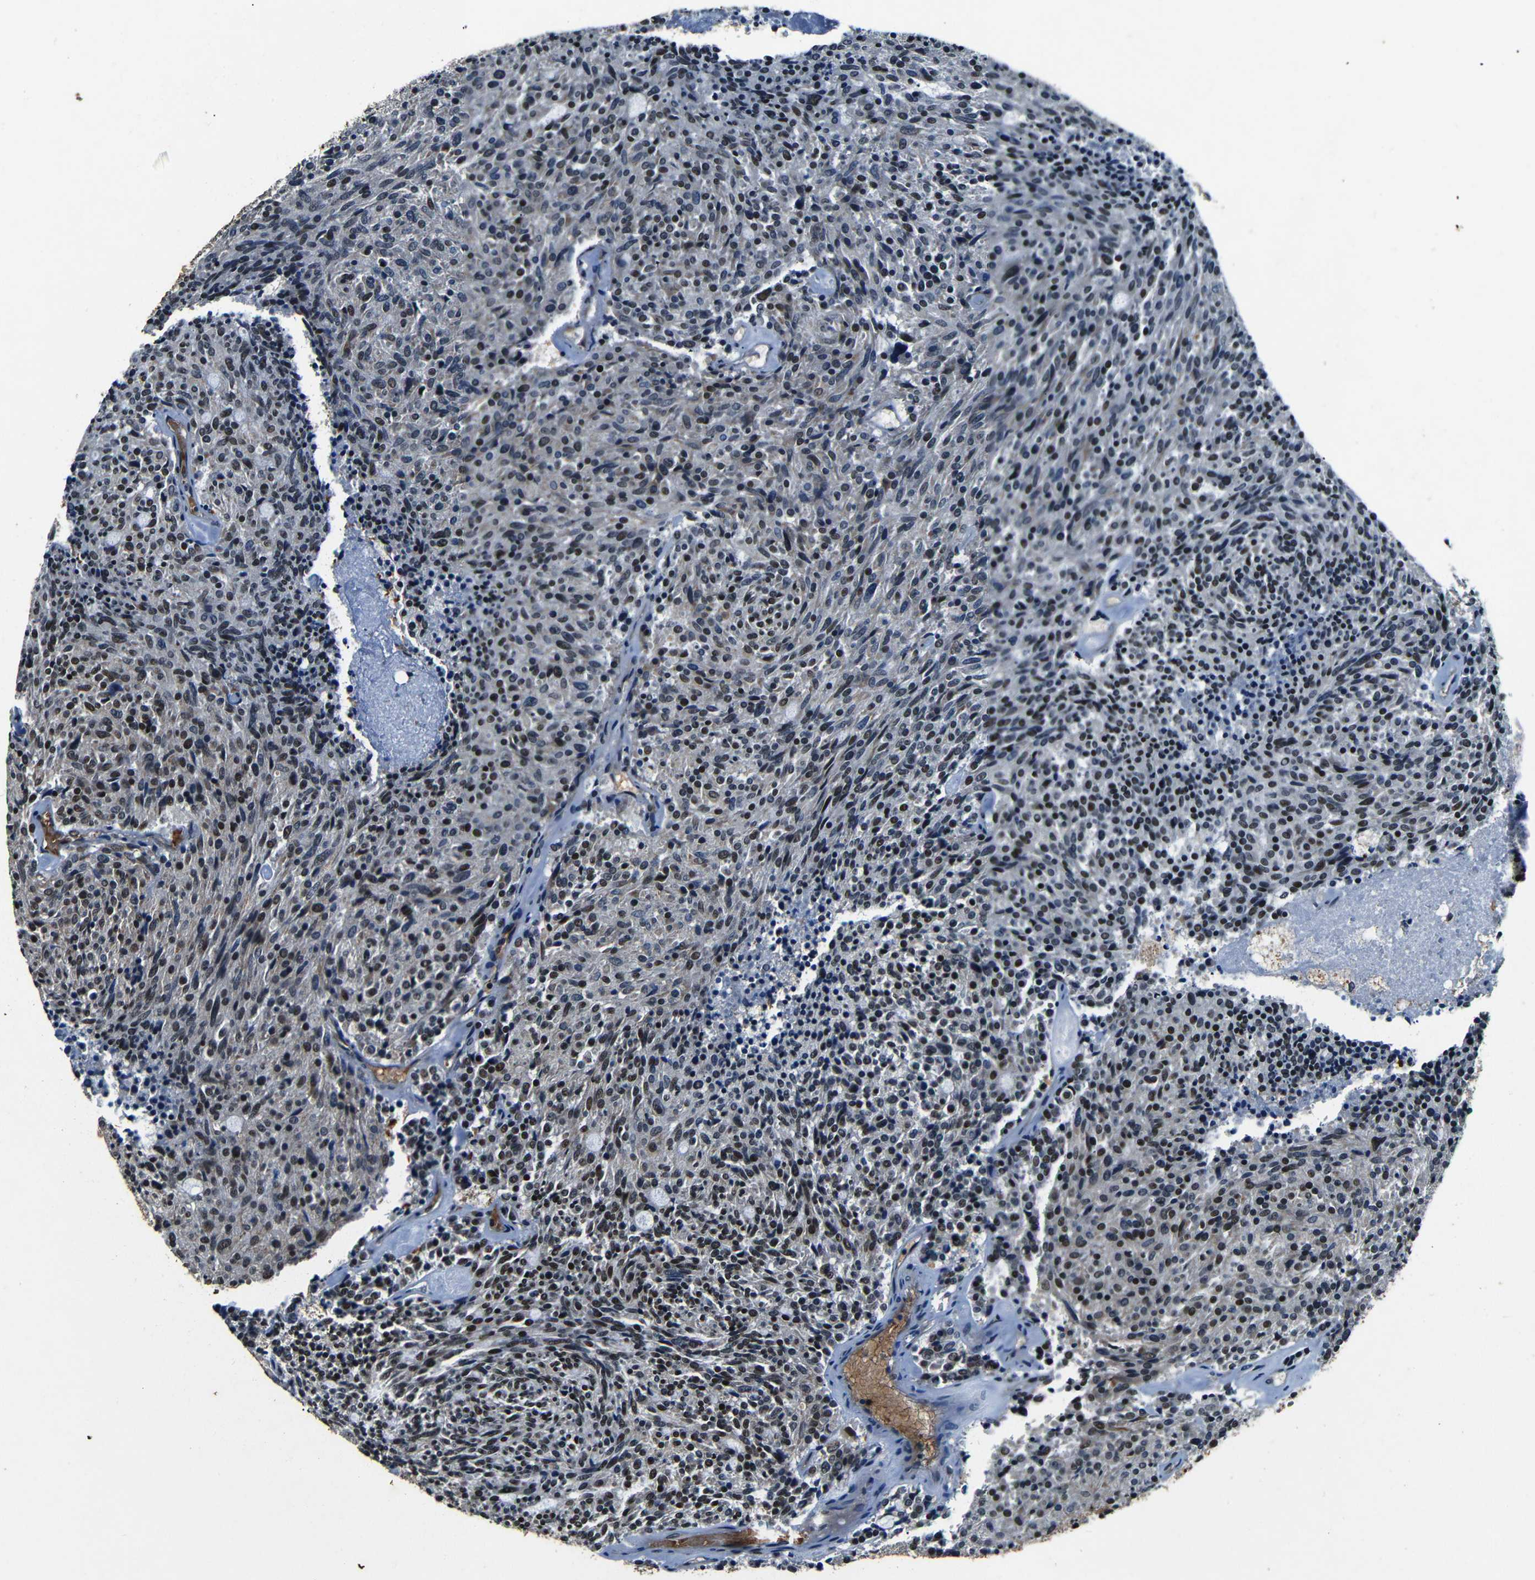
{"staining": {"intensity": "weak", "quantity": ">75%", "location": "nuclear"}, "tissue": "carcinoid", "cell_type": "Tumor cells", "image_type": "cancer", "snomed": [{"axis": "morphology", "description": "Carcinoid, malignant, NOS"}, {"axis": "topography", "description": "Pancreas"}], "caption": "Tumor cells display low levels of weak nuclear positivity in approximately >75% of cells in carcinoid (malignant). Immunohistochemistry (ihc) stains the protein in brown and the nuclei are stained blue.", "gene": "FOXD4", "patient": {"sex": "female", "age": 54}}